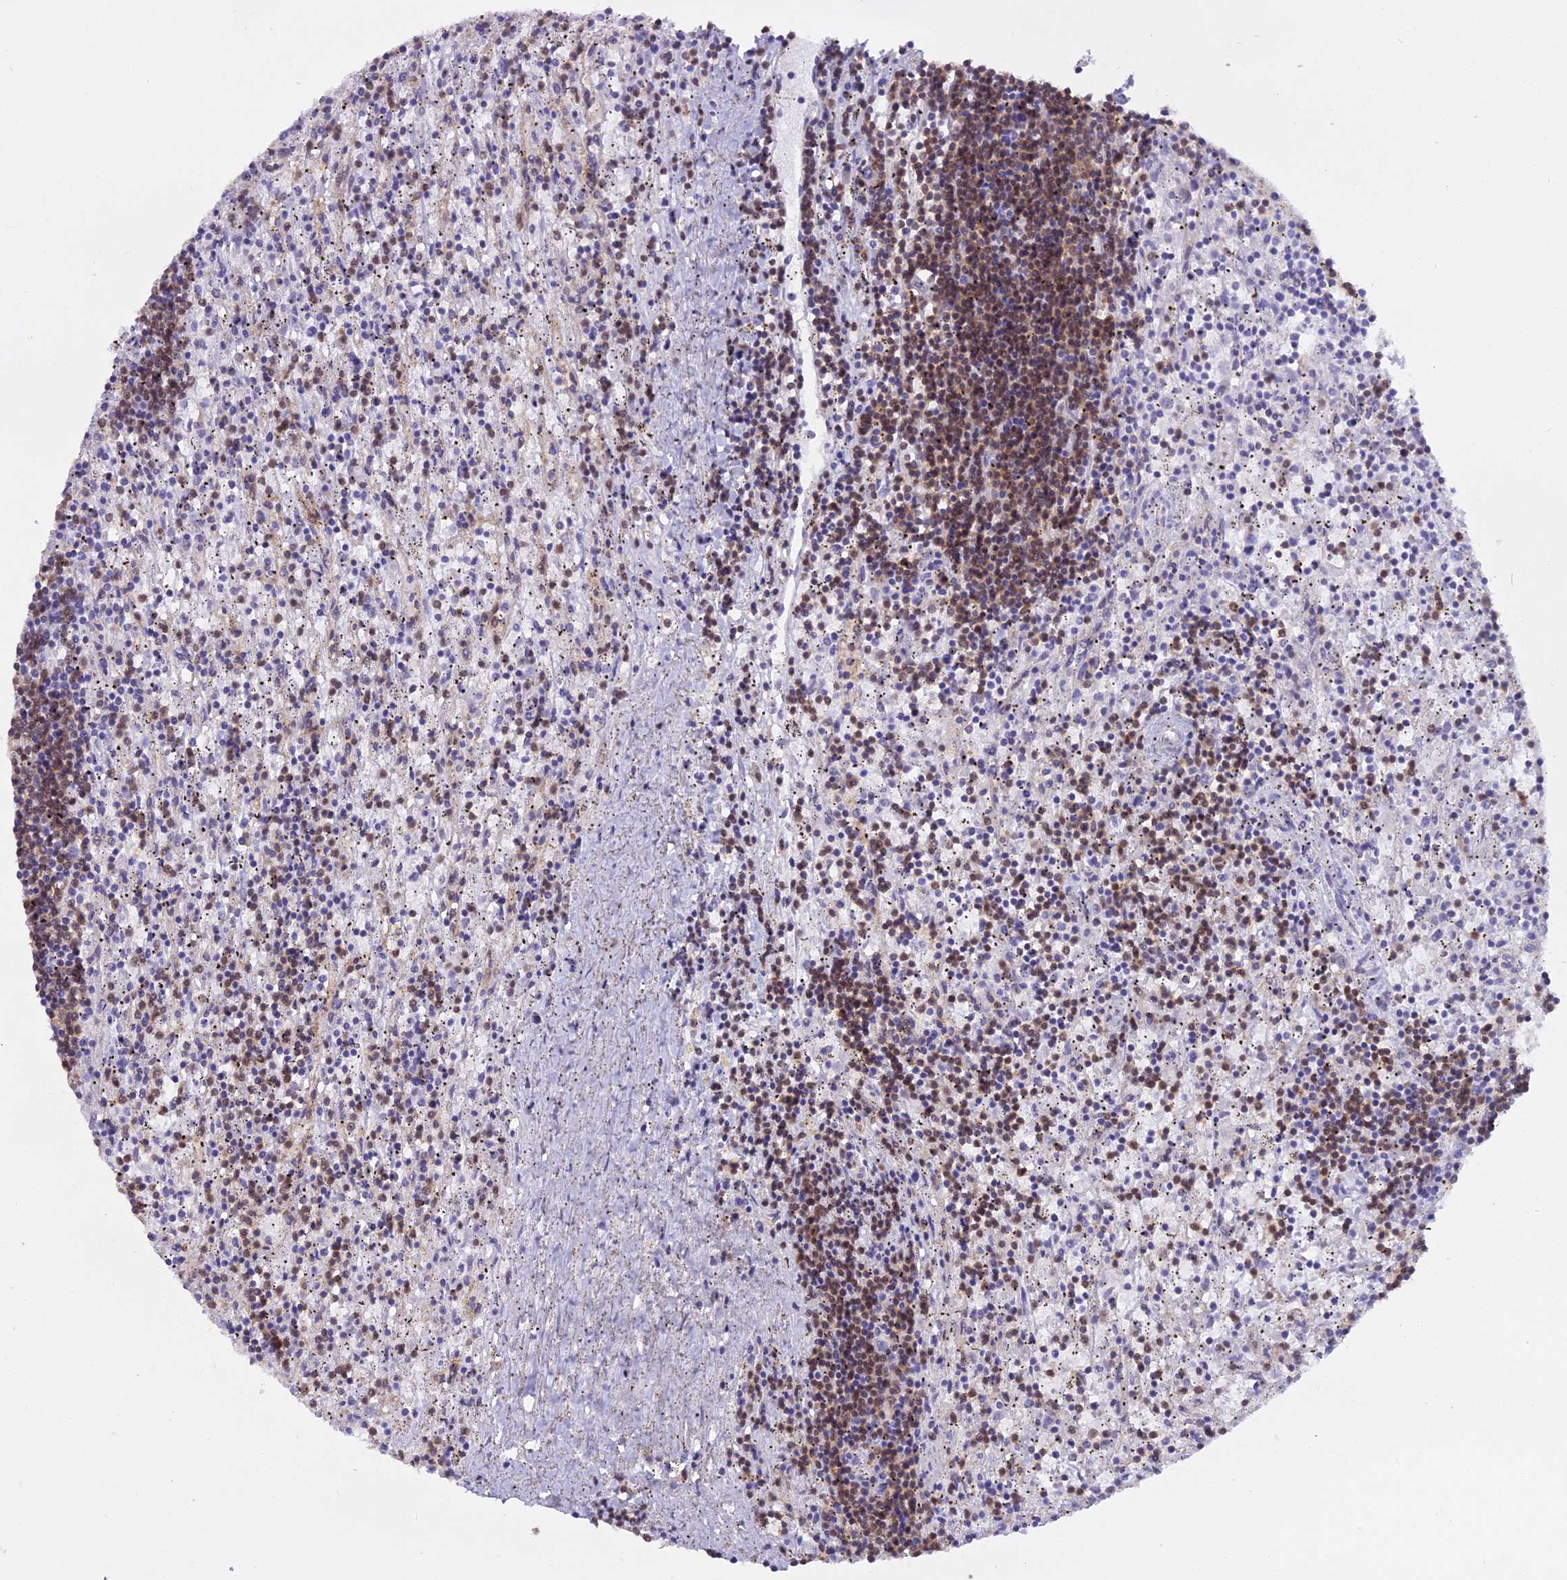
{"staining": {"intensity": "moderate", "quantity": "<25%", "location": "cytoplasmic/membranous,nuclear"}, "tissue": "lymphoma", "cell_type": "Tumor cells", "image_type": "cancer", "snomed": [{"axis": "morphology", "description": "Malignant lymphoma, non-Hodgkin's type, Low grade"}, {"axis": "topography", "description": "Spleen"}], "caption": "Protein expression analysis of human lymphoma reveals moderate cytoplasmic/membranous and nuclear positivity in about <25% of tumor cells.", "gene": "BLNK", "patient": {"sex": "male", "age": 76}}